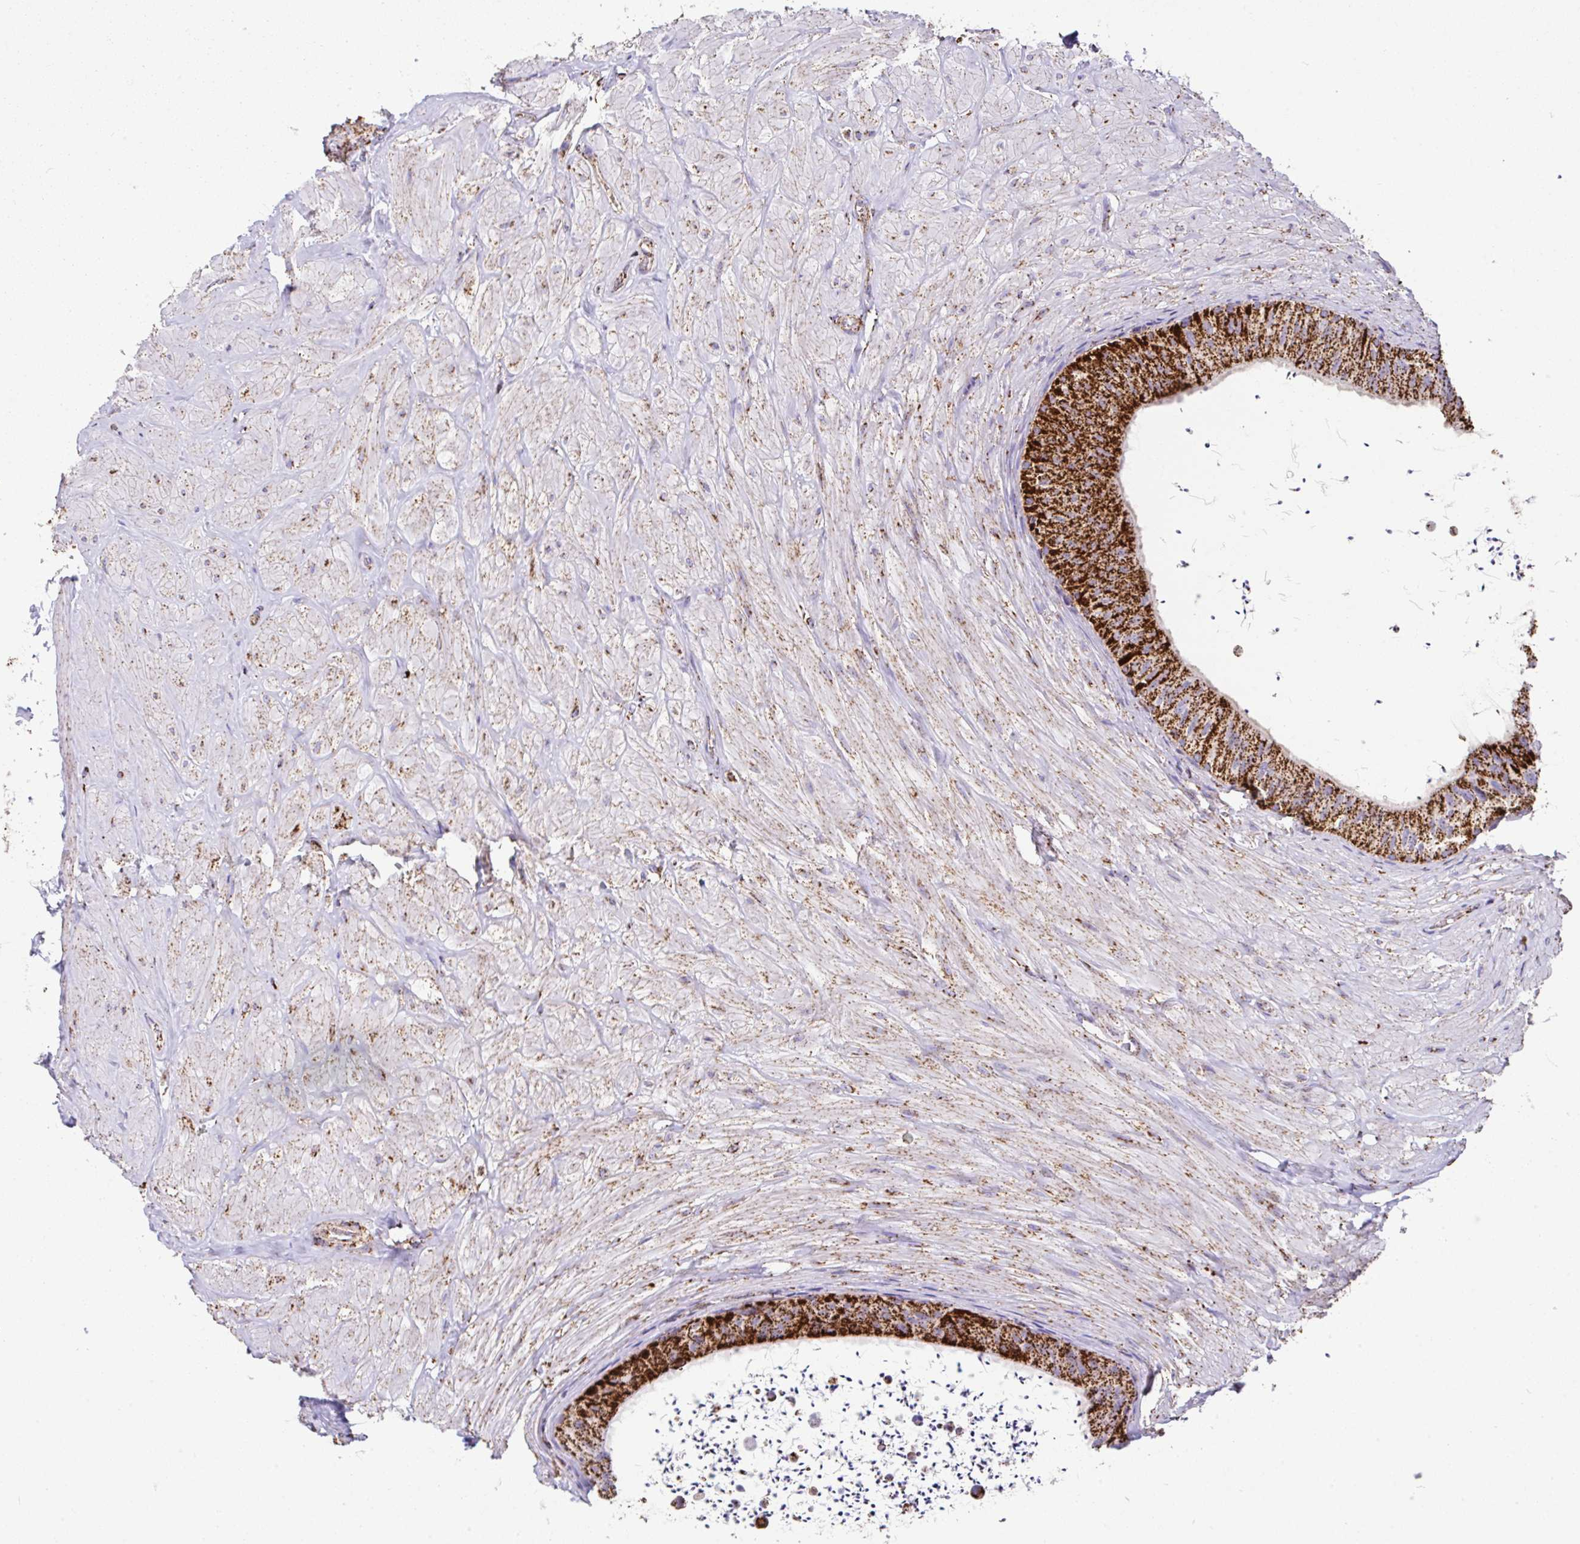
{"staining": {"intensity": "strong", "quantity": ">75%", "location": "cytoplasmic/membranous"}, "tissue": "epididymis", "cell_type": "Glandular cells", "image_type": "normal", "snomed": [{"axis": "morphology", "description": "Normal tissue, NOS"}, {"axis": "topography", "description": "Epididymis"}, {"axis": "topography", "description": "Peripheral nerve tissue"}], "caption": "Epididymis stained with DAB (3,3'-diaminobenzidine) IHC shows high levels of strong cytoplasmic/membranous positivity in about >75% of glandular cells.", "gene": "ANKRD33B", "patient": {"sex": "male", "age": 32}}